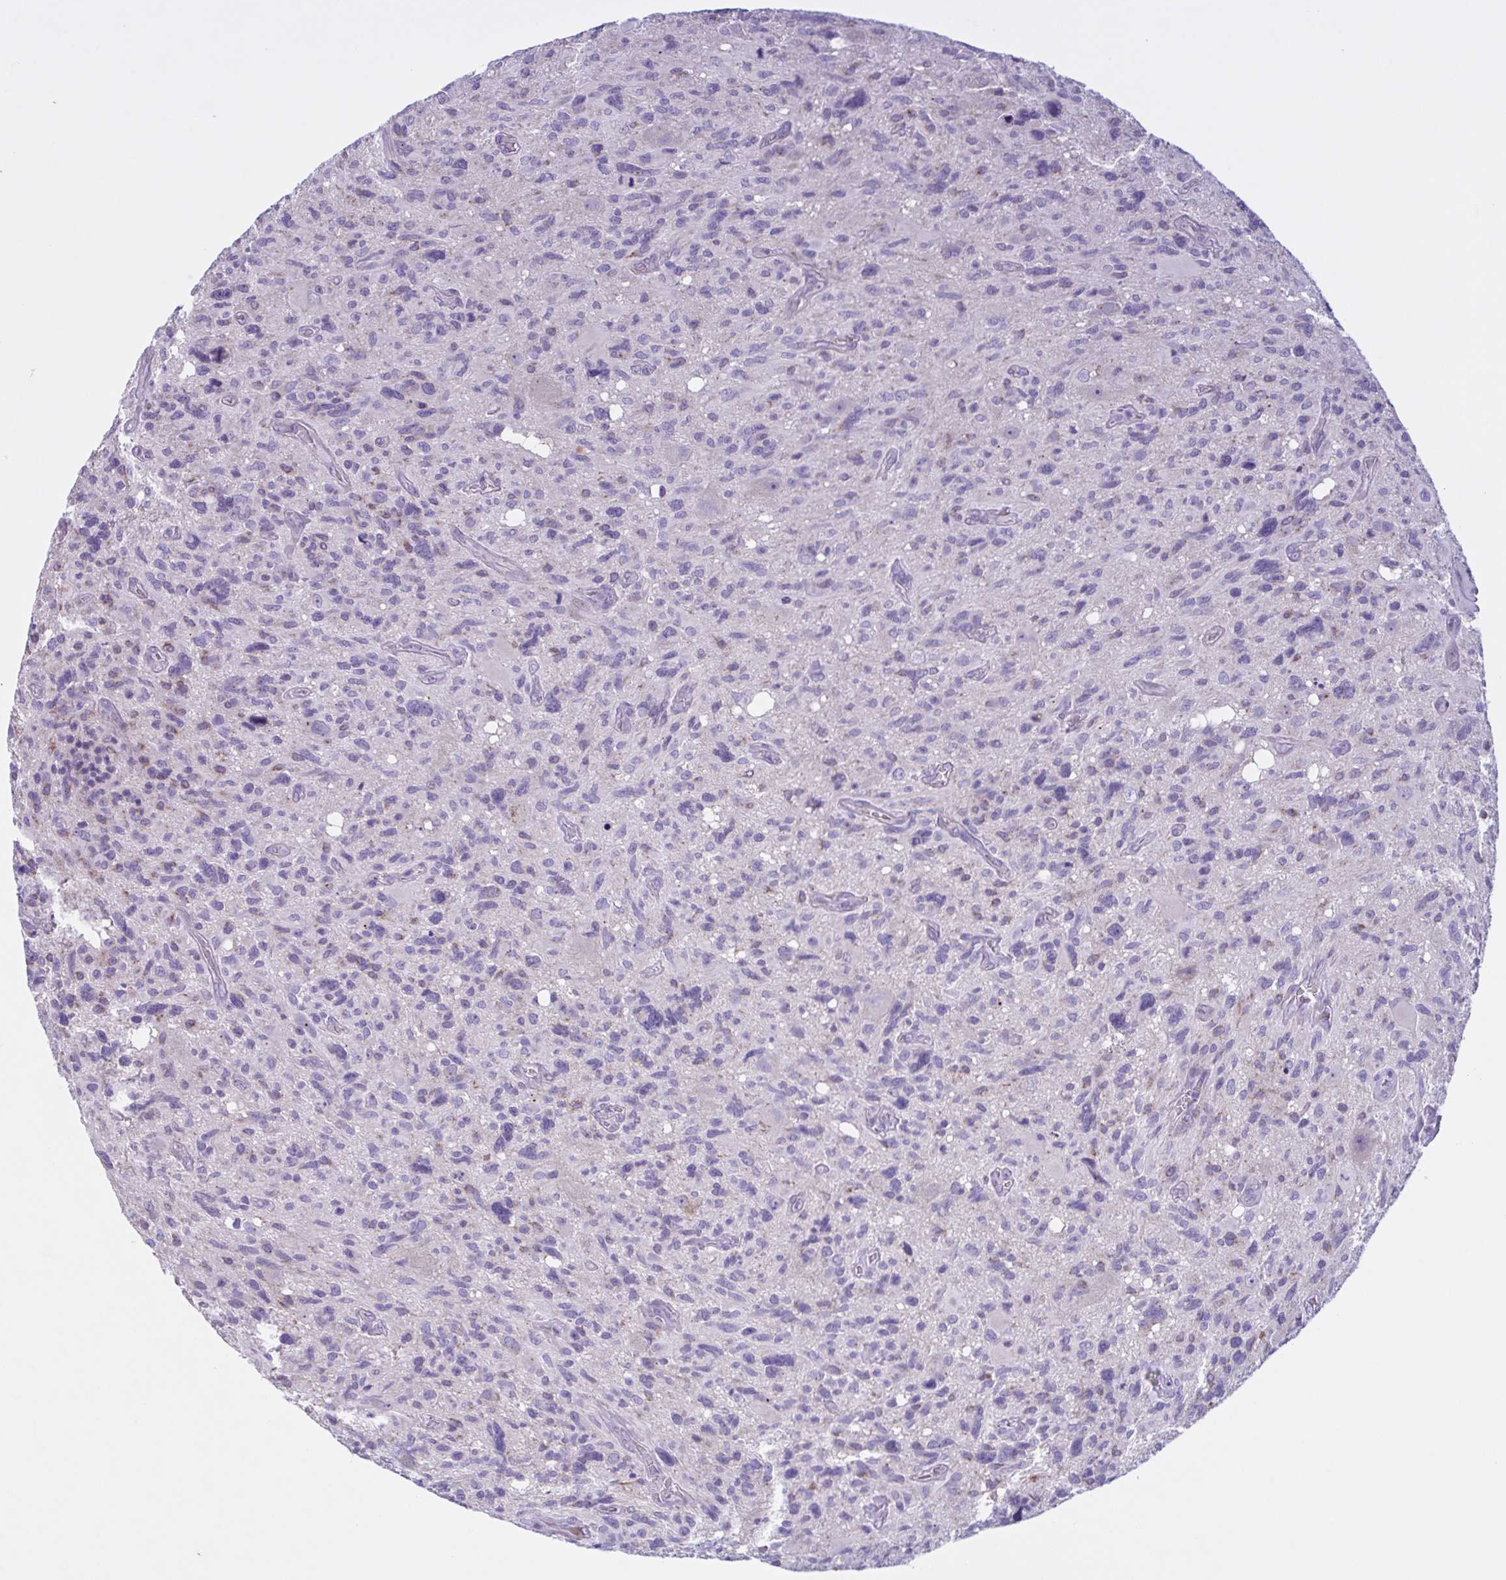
{"staining": {"intensity": "negative", "quantity": "none", "location": "none"}, "tissue": "glioma", "cell_type": "Tumor cells", "image_type": "cancer", "snomed": [{"axis": "morphology", "description": "Glioma, malignant, High grade"}, {"axis": "topography", "description": "Brain"}], "caption": "Protein analysis of high-grade glioma (malignant) demonstrates no significant staining in tumor cells.", "gene": "F13B", "patient": {"sex": "male", "age": 49}}